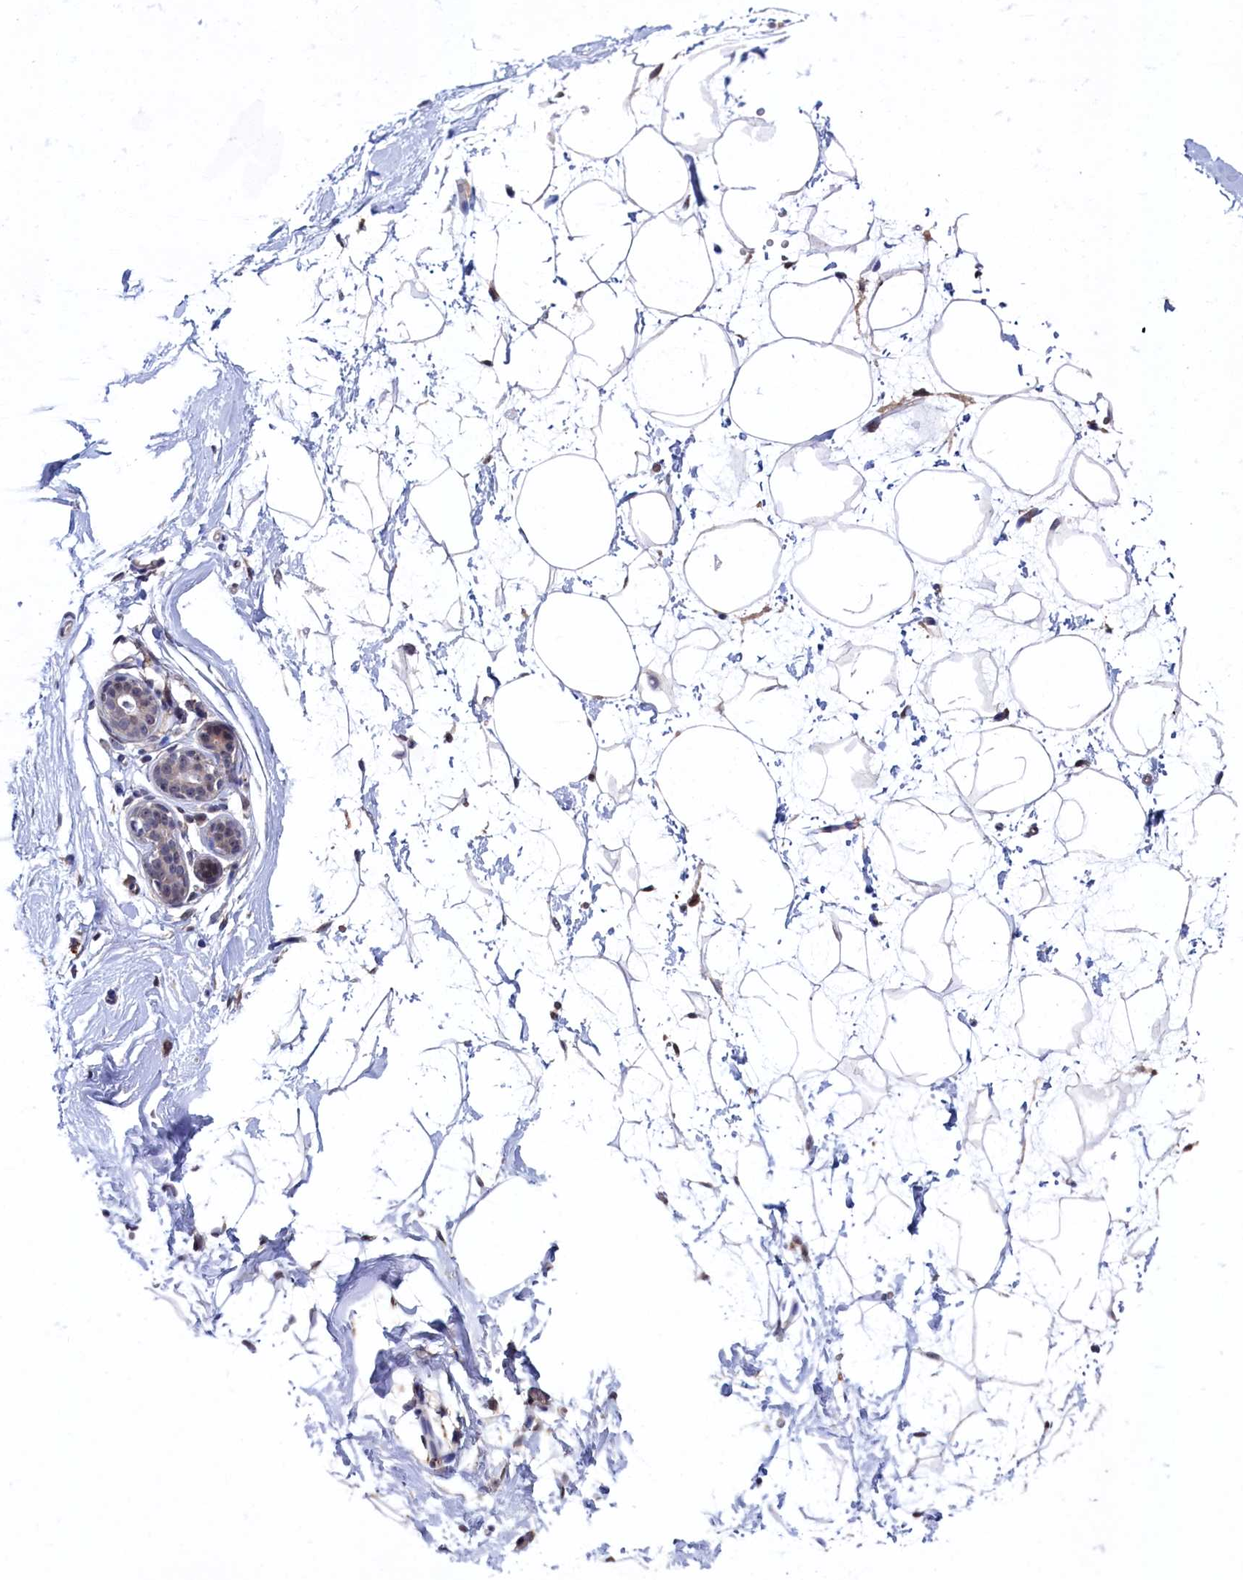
{"staining": {"intensity": "negative", "quantity": "none", "location": "none"}, "tissue": "breast", "cell_type": "Adipocytes", "image_type": "normal", "snomed": [{"axis": "morphology", "description": "Normal tissue, NOS"}, {"axis": "morphology", "description": "Adenoma, NOS"}, {"axis": "topography", "description": "Breast"}], "caption": "A high-resolution micrograph shows immunohistochemistry (IHC) staining of benign breast, which reveals no significant staining in adipocytes.", "gene": "RNH1", "patient": {"sex": "female", "age": 23}}